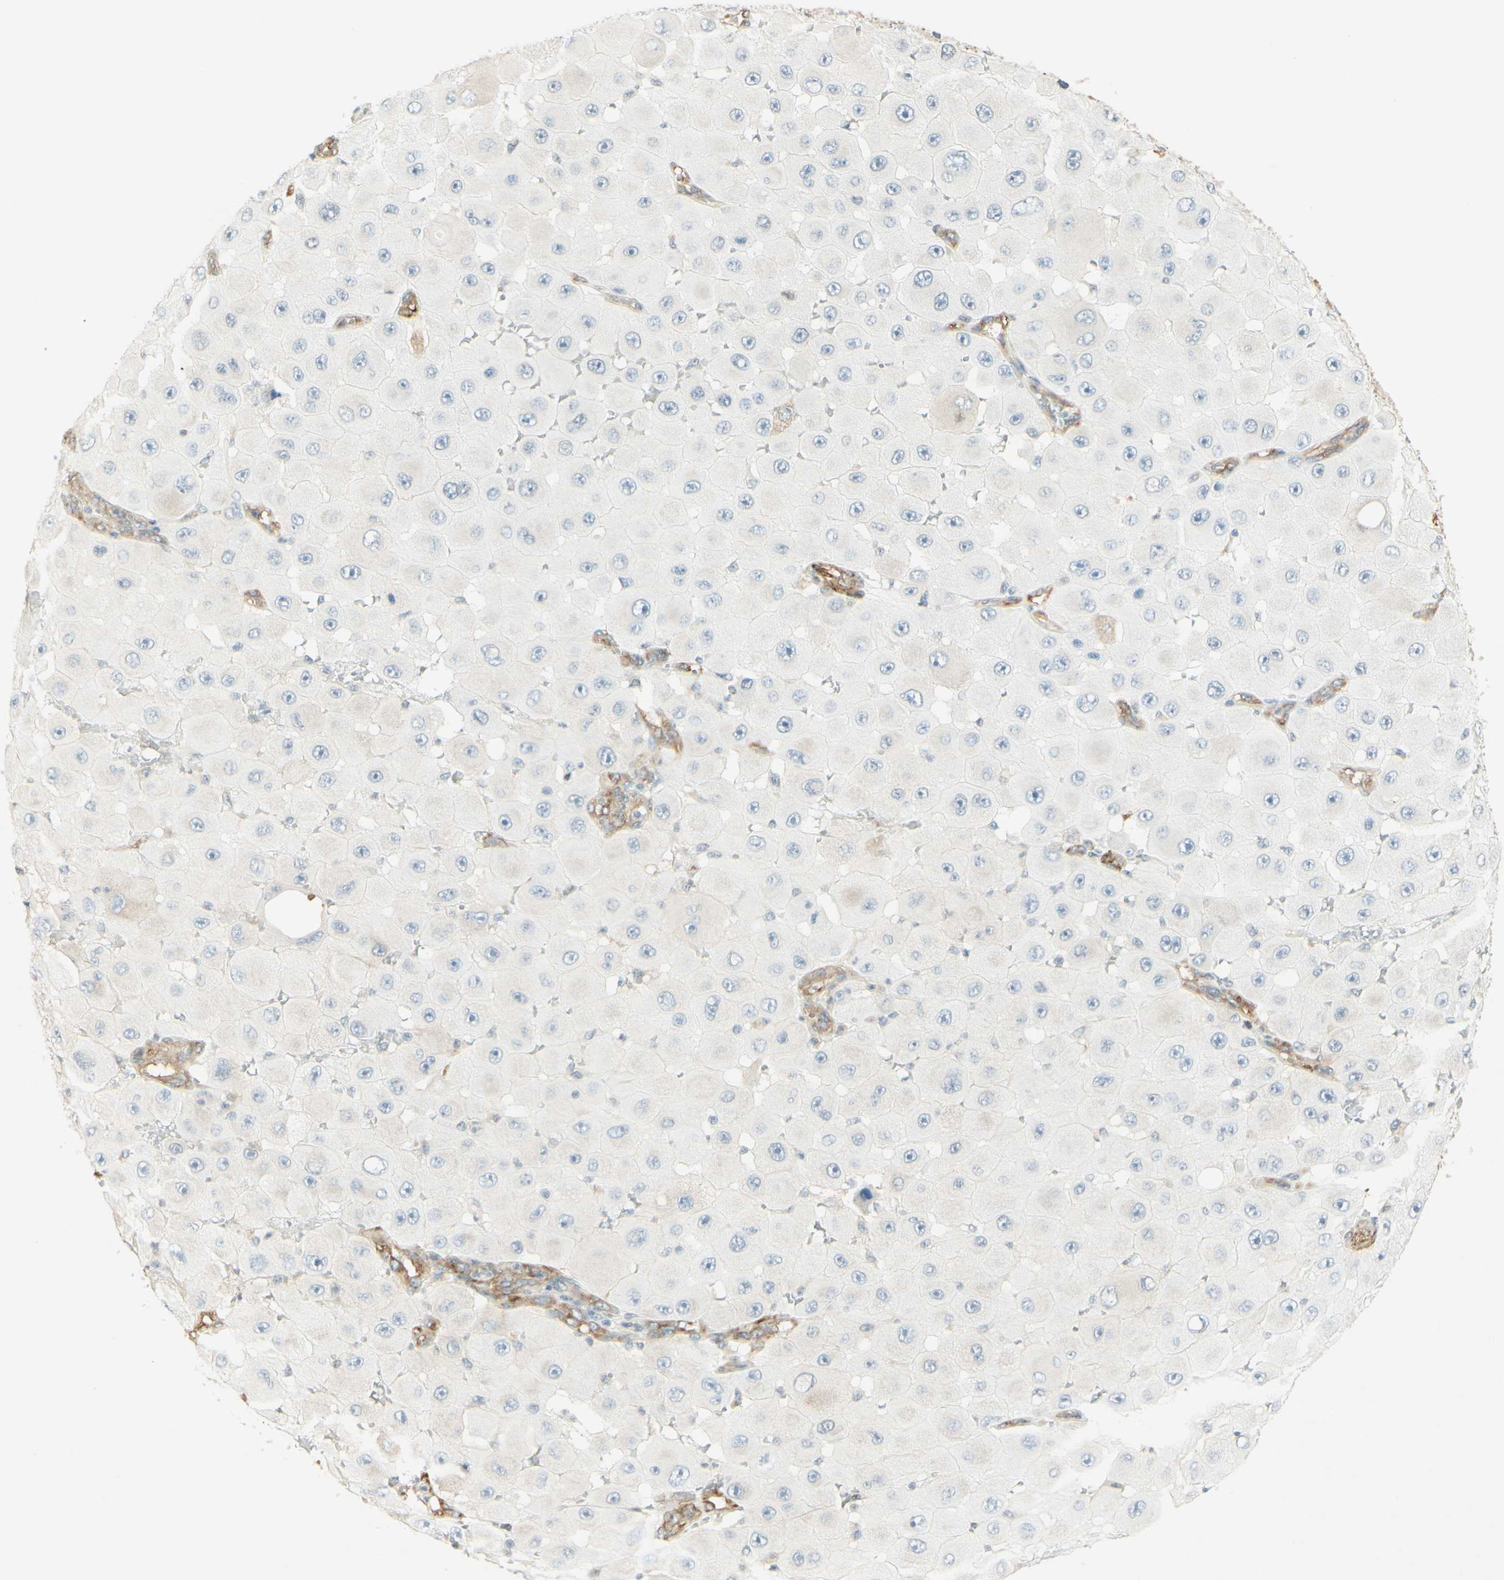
{"staining": {"intensity": "weak", "quantity": "<25%", "location": "cytoplasmic/membranous"}, "tissue": "melanoma", "cell_type": "Tumor cells", "image_type": "cancer", "snomed": [{"axis": "morphology", "description": "Malignant melanoma, NOS"}, {"axis": "topography", "description": "Skin"}], "caption": "IHC histopathology image of neoplastic tissue: melanoma stained with DAB demonstrates no significant protein expression in tumor cells.", "gene": "MAP1B", "patient": {"sex": "female", "age": 81}}